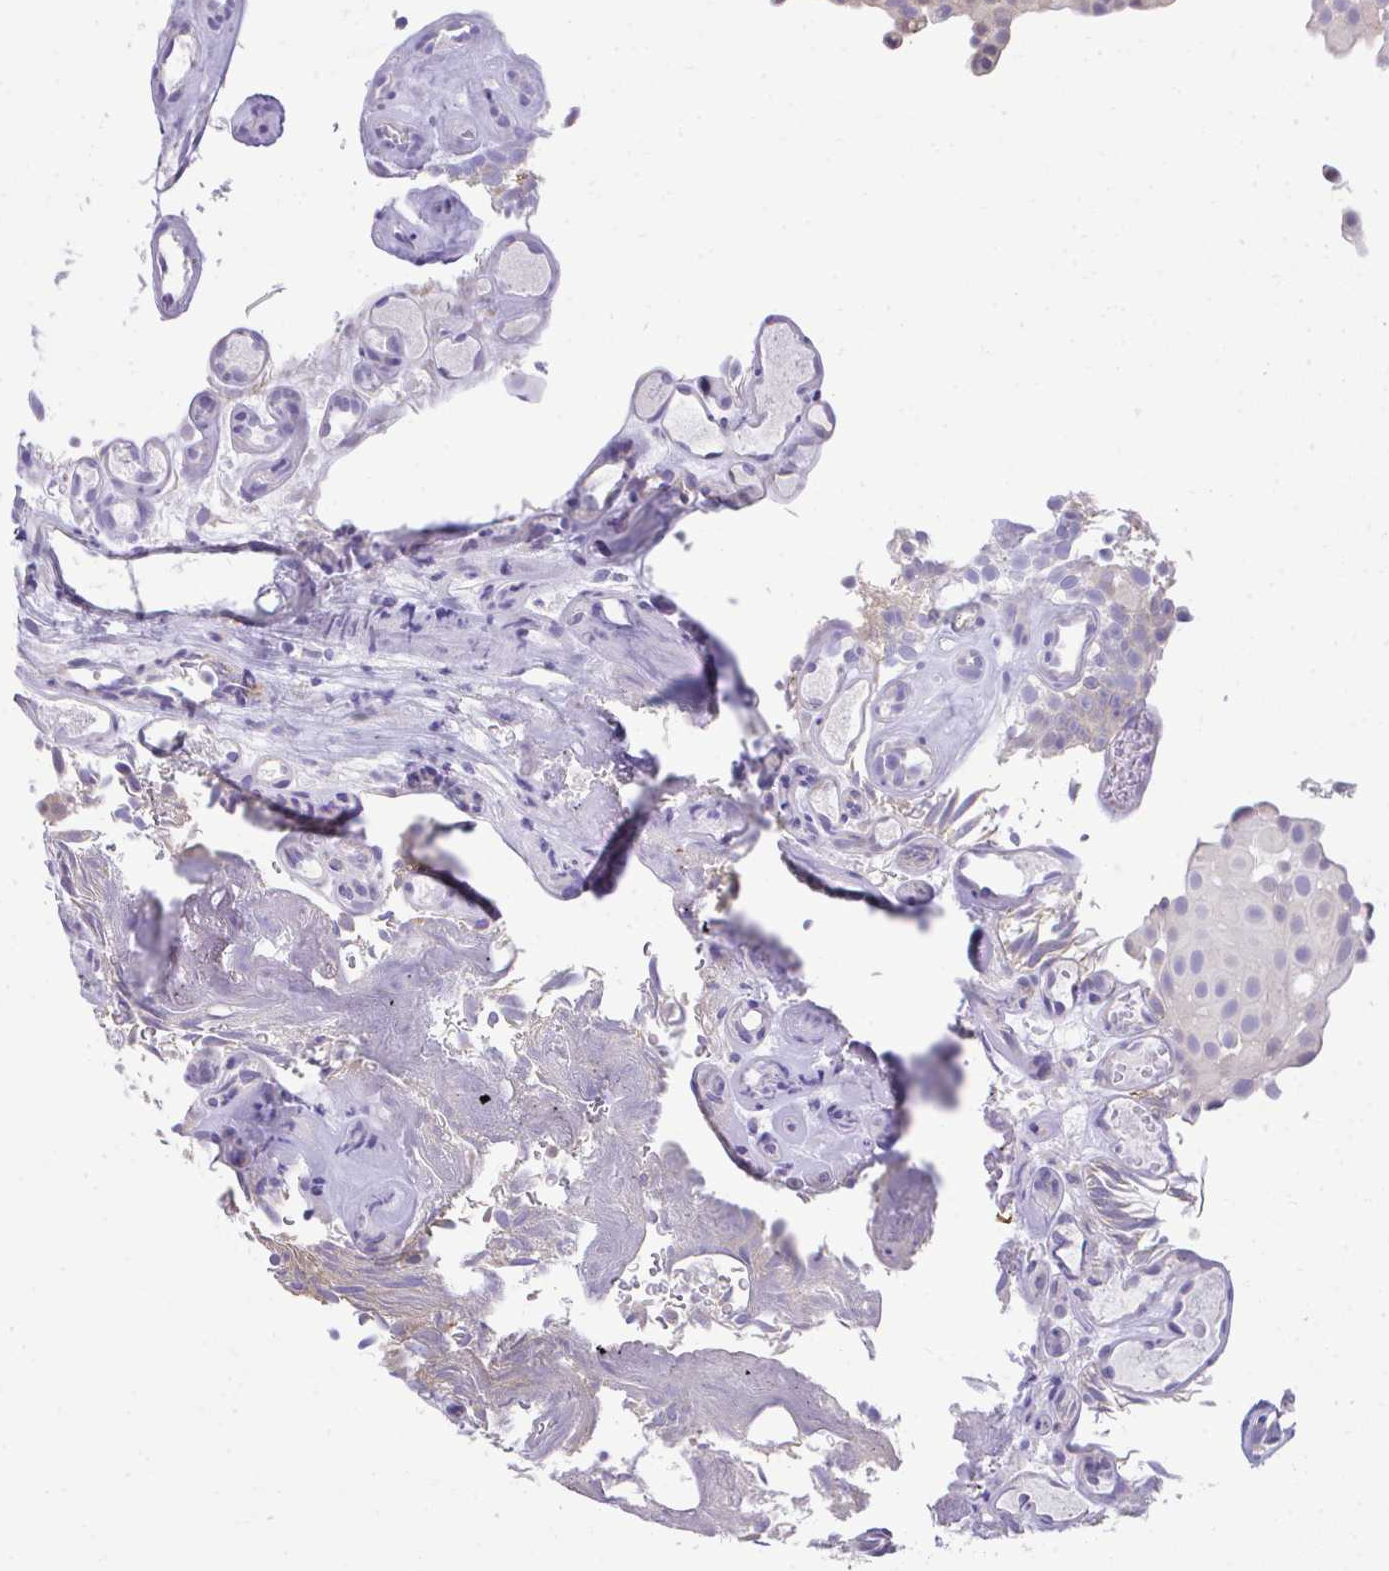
{"staining": {"intensity": "weak", "quantity": "<25%", "location": "nuclear"}, "tissue": "urothelial cancer", "cell_type": "Tumor cells", "image_type": "cancer", "snomed": [{"axis": "morphology", "description": "Urothelial carcinoma, Low grade"}, {"axis": "topography", "description": "Urinary bladder"}], "caption": "Urothelial cancer was stained to show a protein in brown. There is no significant staining in tumor cells. Nuclei are stained in blue.", "gene": "TMCO5A", "patient": {"sex": "male", "age": 78}}